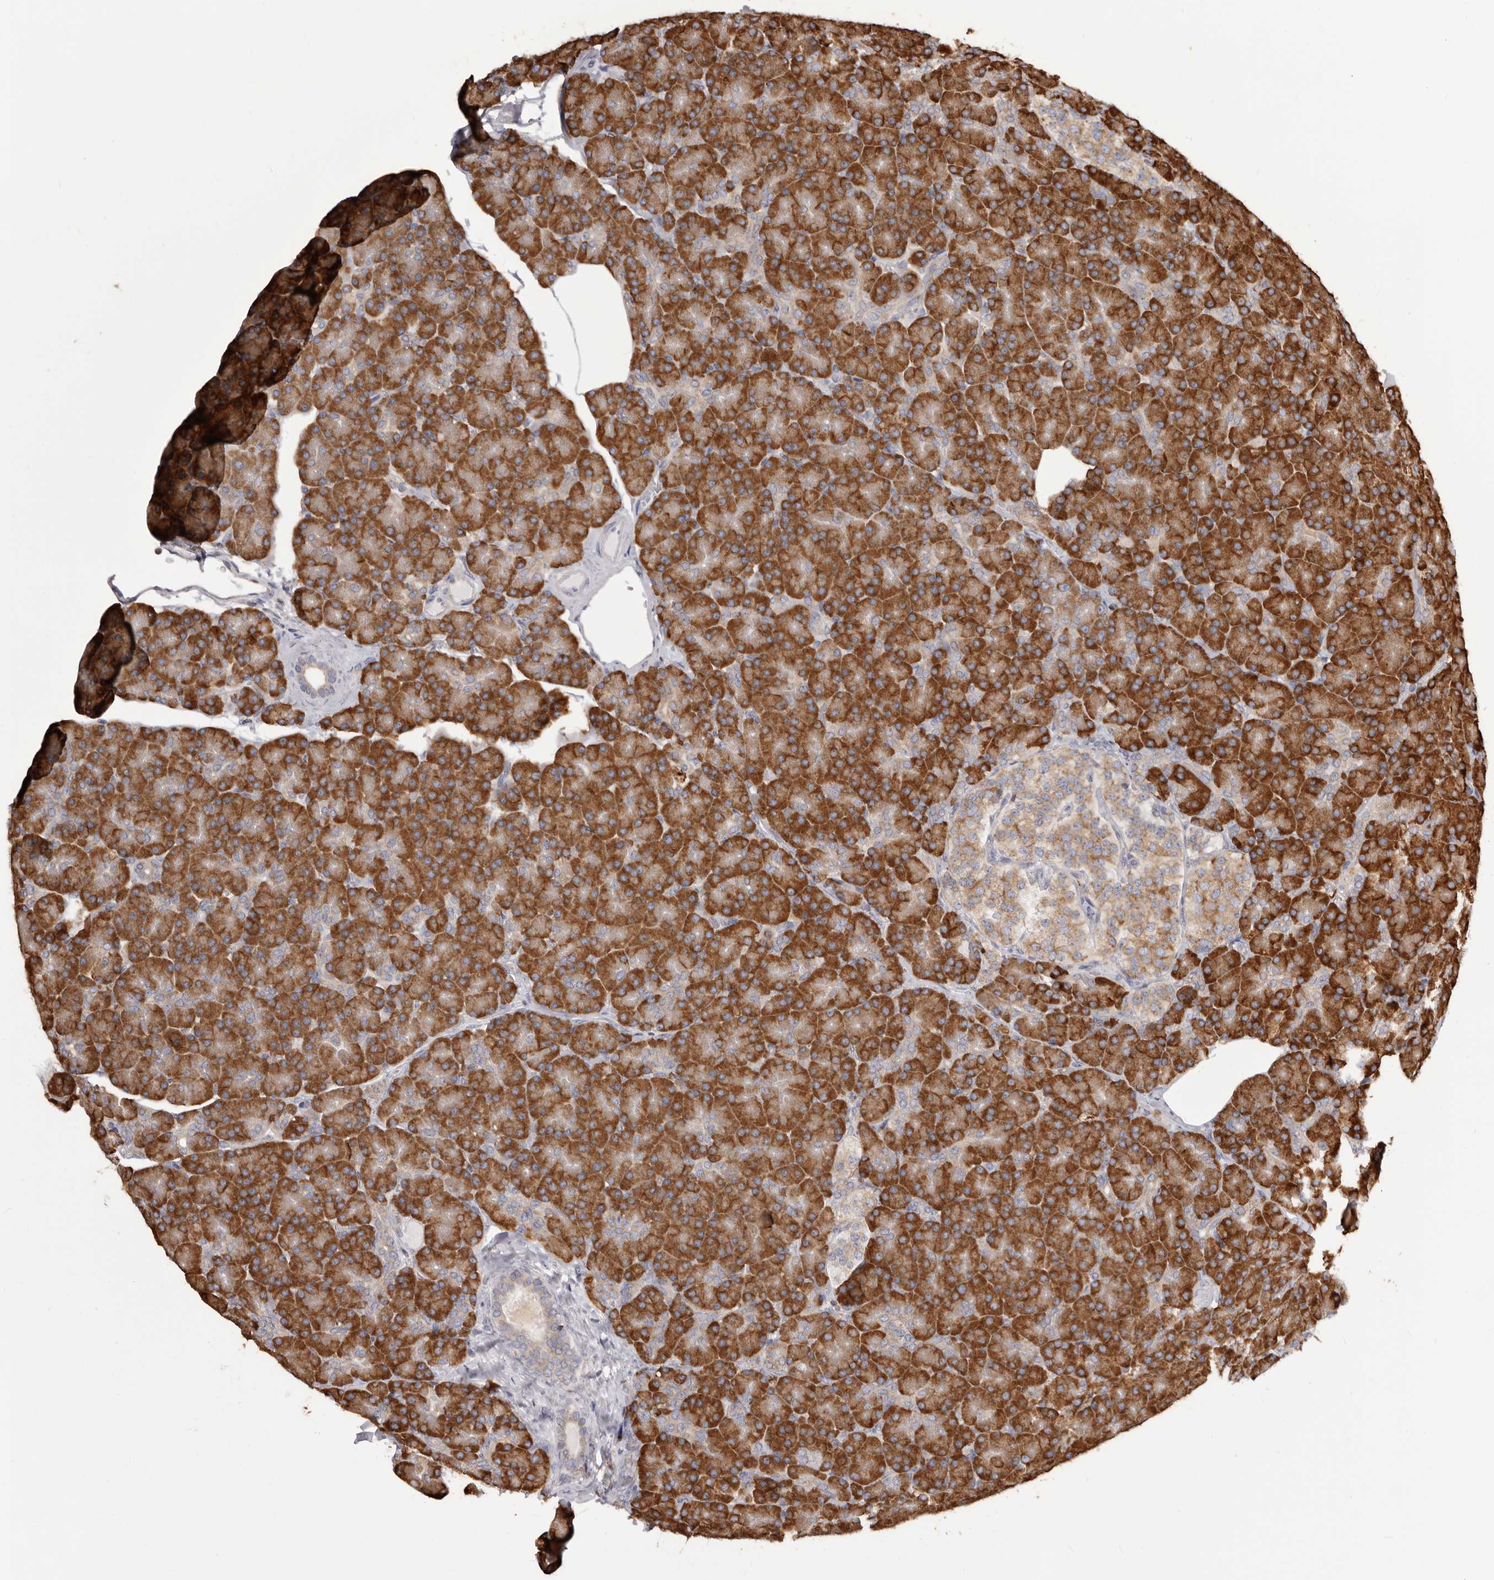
{"staining": {"intensity": "strong", "quantity": ">75%", "location": "cytoplasmic/membranous"}, "tissue": "pancreas", "cell_type": "Exocrine glandular cells", "image_type": "normal", "snomed": [{"axis": "morphology", "description": "Normal tissue, NOS"}, {"axis": "topography", "description": "Pancreas"}], "caption": "There is high levels of strong cytoplasmic/membranous staining in exocrine glandular cells of normal pancreas, as demonstrated by immunohistochemical staining (brown color).", "gene": "QRSL1", "patient": {"sex": "female", "age": 43}}